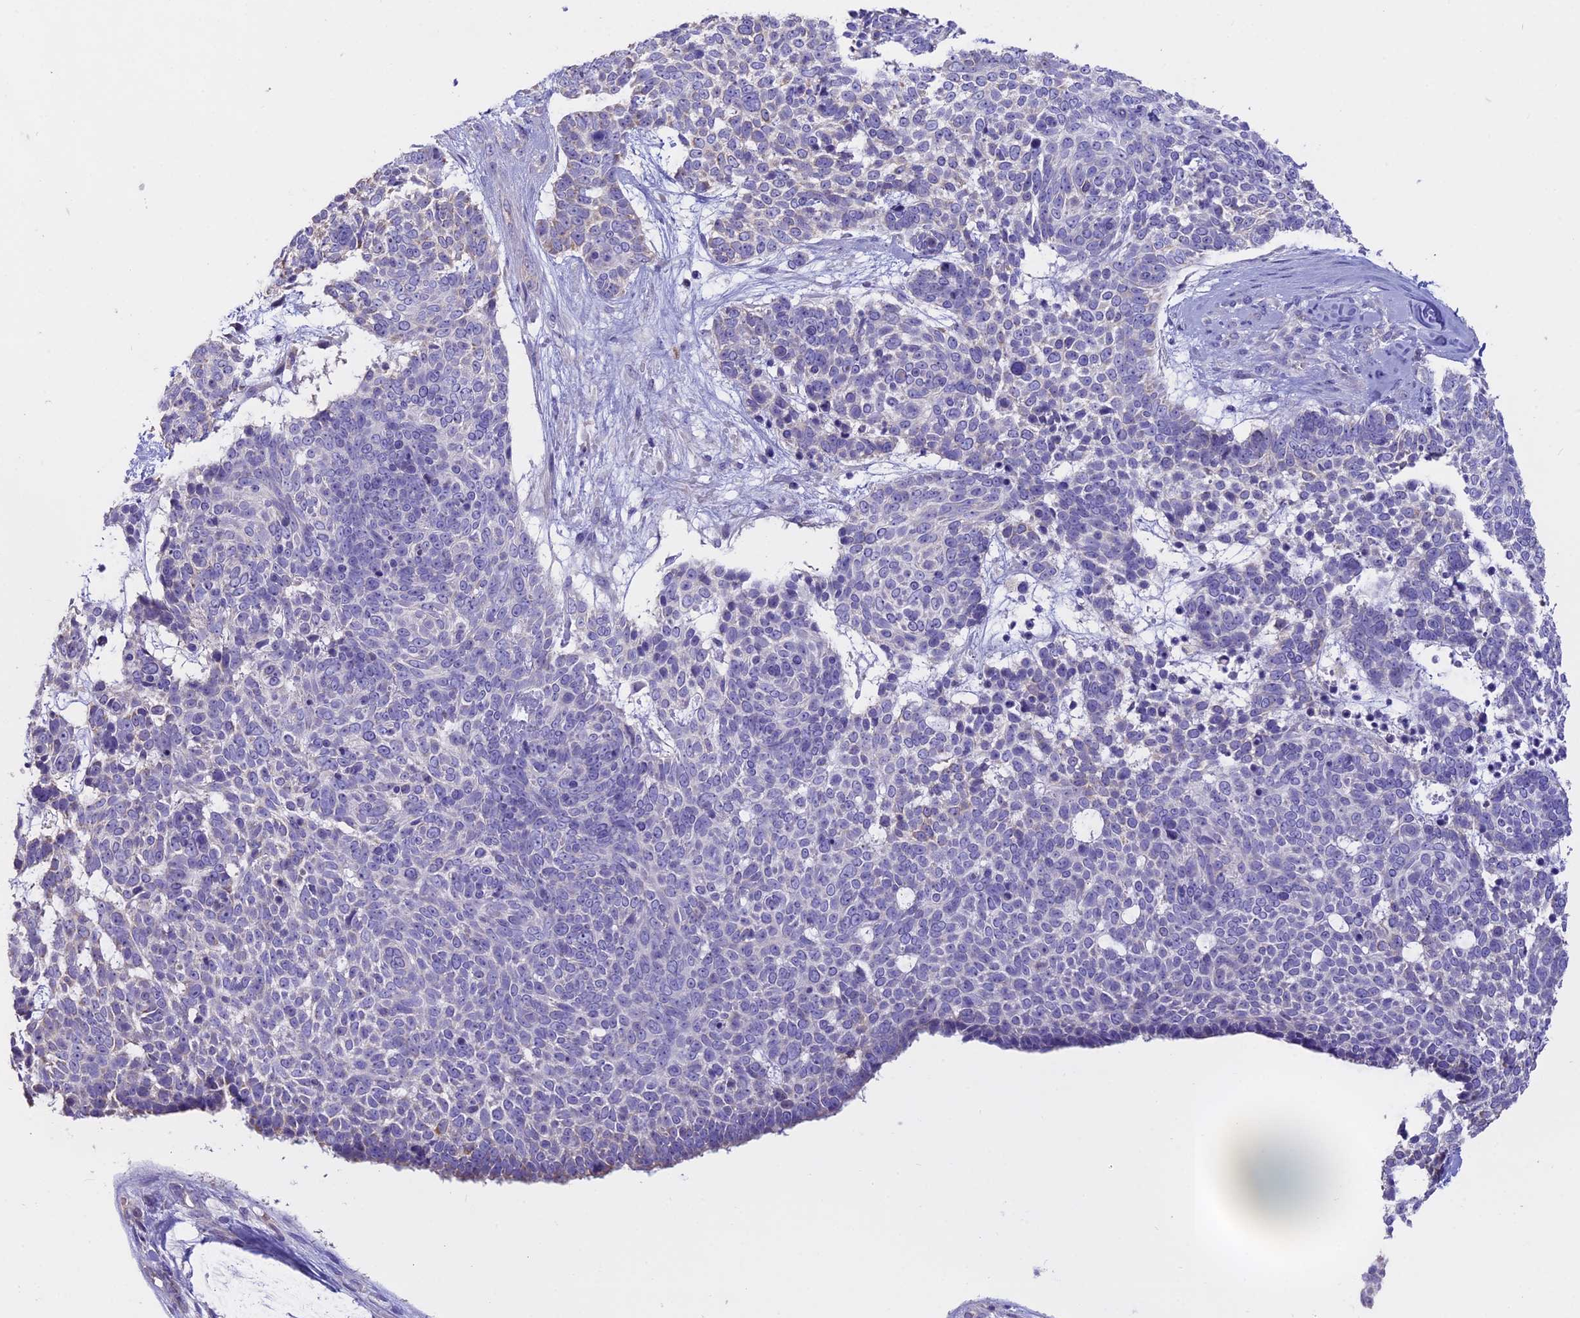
{"staining": {"intensity": "negative", "quantity": "none", "location": "none"}, "tissue": "skin cancer", "cell_type": "Tumor cells", "image_type": "cancer", "snomed": [{"axis": "morphology", "description": "Basal cell carcinoma"}, {"axis": "topography", "description": "Skin"}], "caption": "High magnification brightfield microscopy of skin cancer stained with DAB (brown) and counterstained with hematoxylin (blue): tumor cells show no significant expression.", "gene": "WFDC2", "patient": {"sex": "female", "age": 81}}